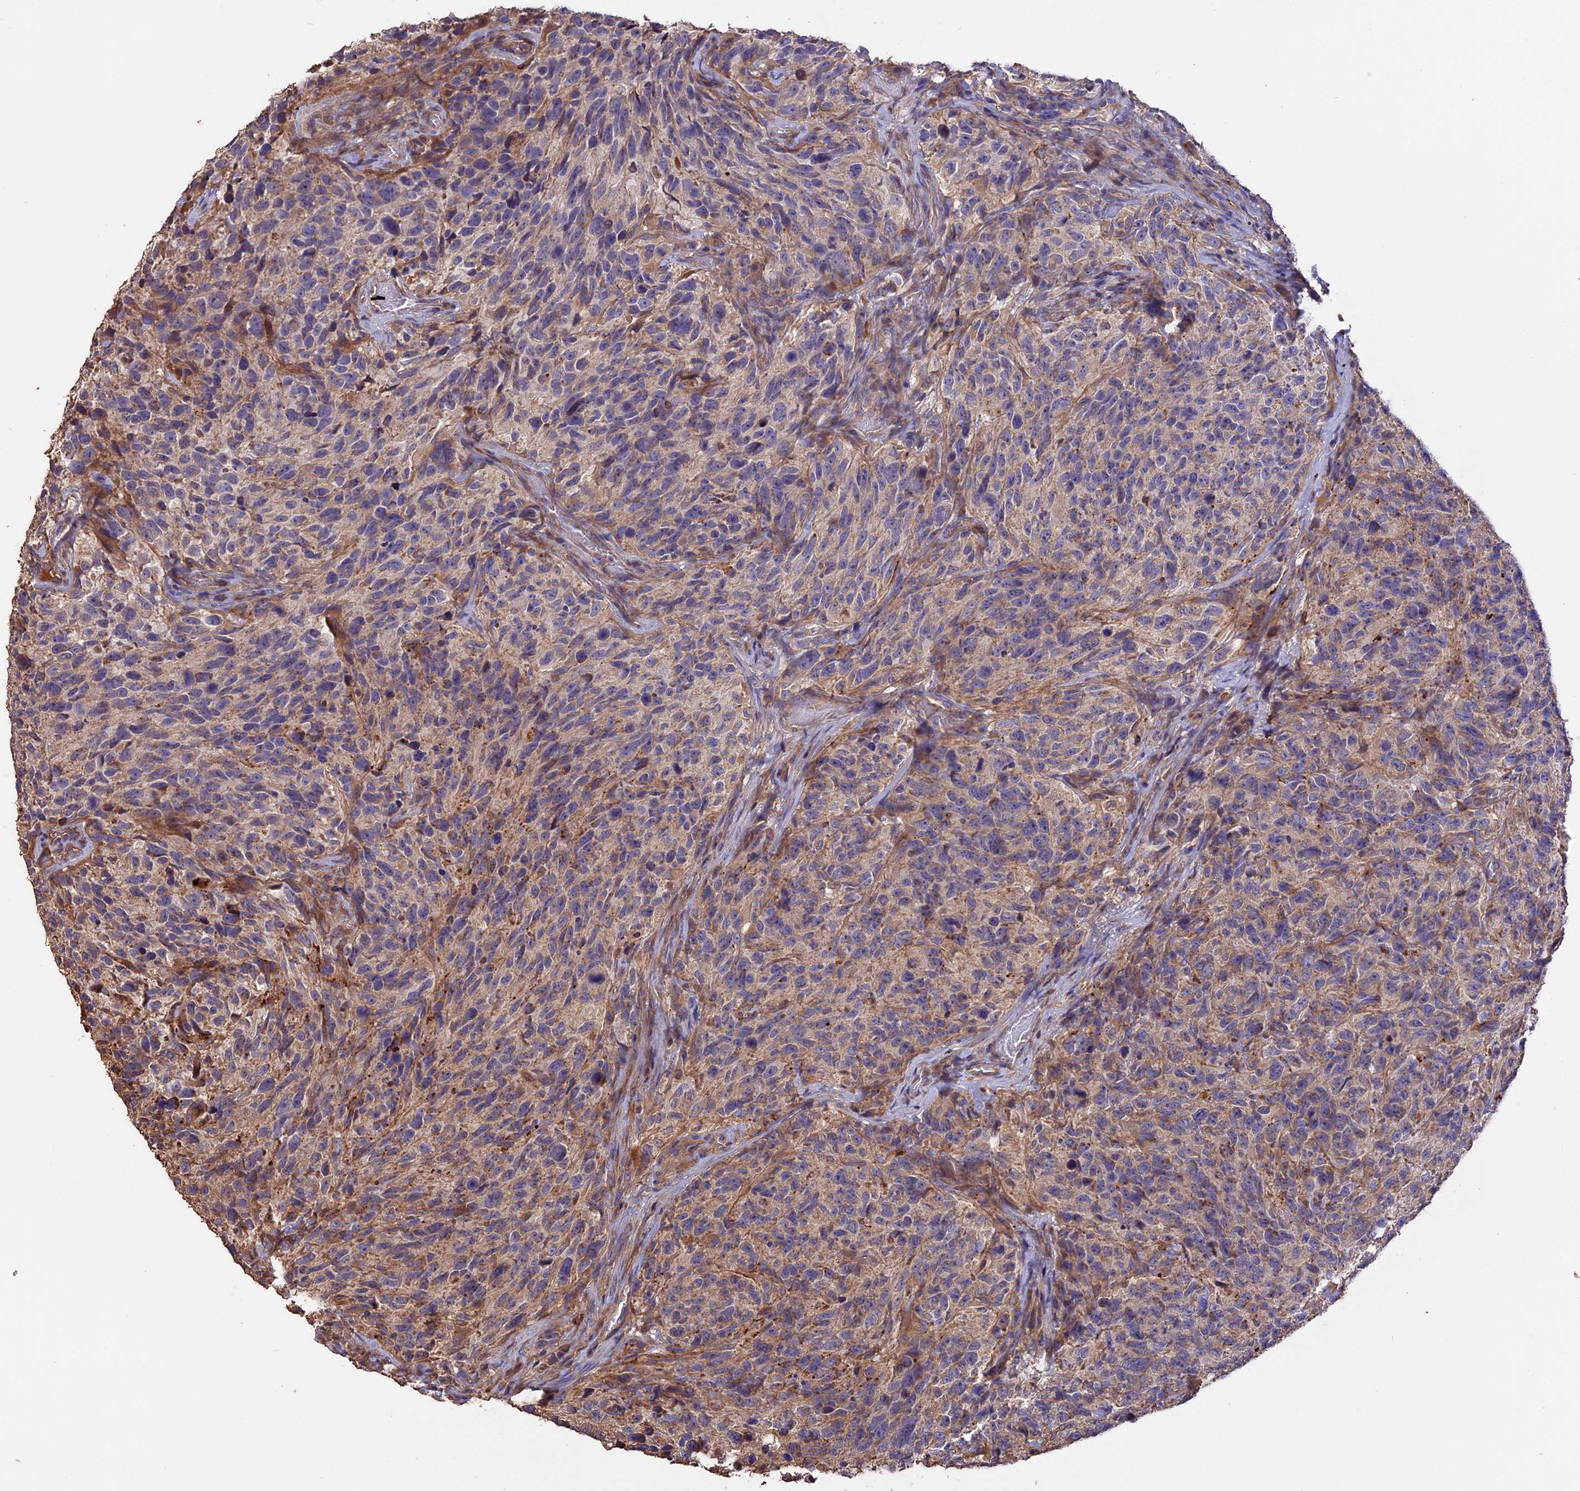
{"staining": {"intensity": "weak", "quantity": "<25%", "location": "cytoplasmic/membranous"}, "tissue": "glioma", "cell_type": "Tumor cells", "image_type": "cancer", "snomed": [{"axis": "morphology", "description": "Glioma, malignant, High grade"}, {"axis": "topography", "description": "Brain"}], "caption": "There is no significant staining in tumor cells of glioma.", "gene": "RASAL1", "patient": {"sex": "male", "age": 69}}